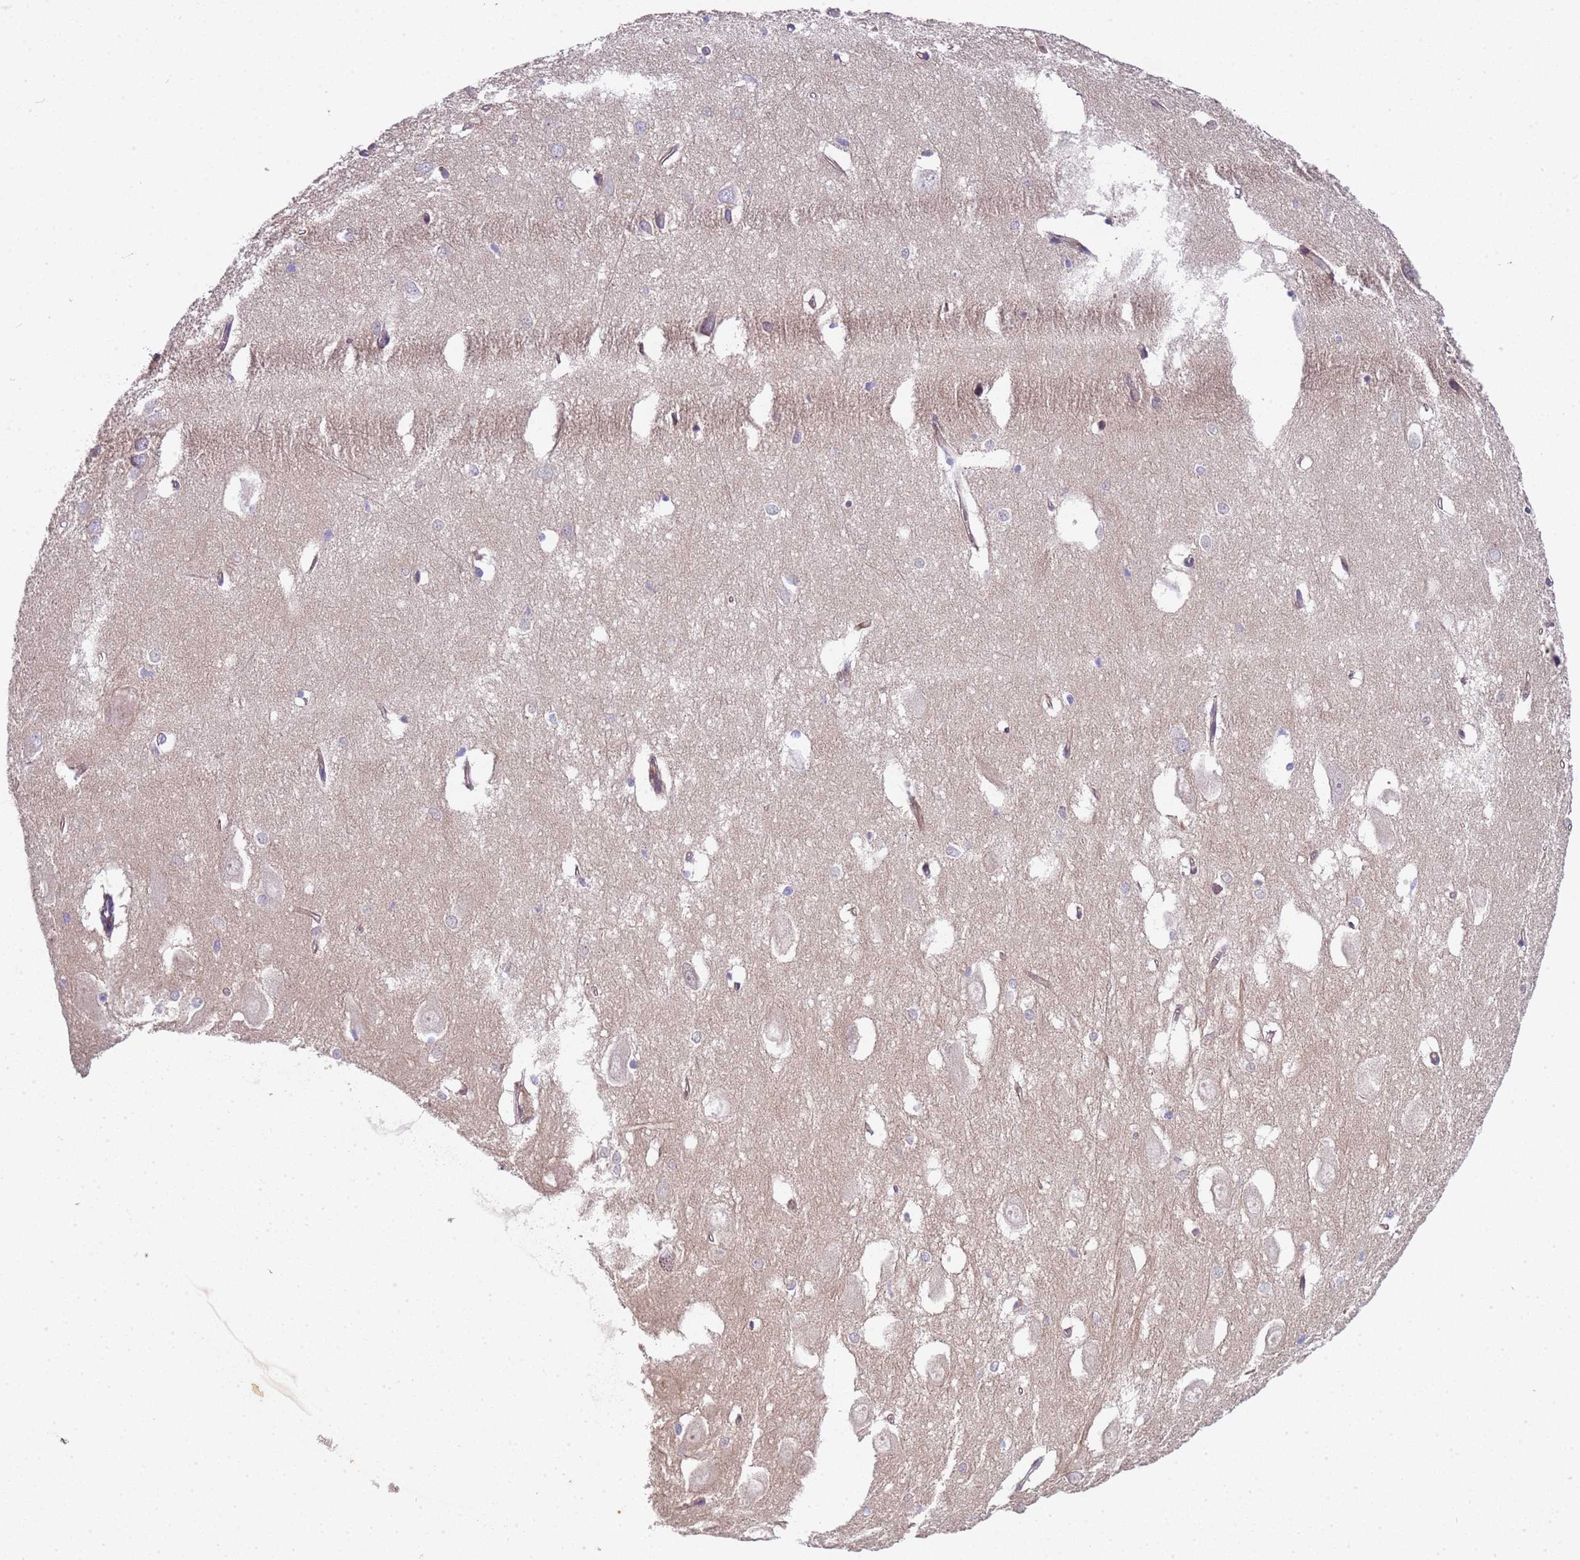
{"staining": {"intensity": "negative", "quantity": "none", "location": "none"}, "tissue": "hippocampus", "cell_type": "Glial cells", "image_type": "normal", "snomed": [{"axis": "morphology", "description": "Normal tissue, NOS"}, {"axis": "topography", "description": "Hippocampus"}], "caption": "This histopathology image is of unremarkable hippocampus stained with immunohistochemistry to label a protein in brown with the nuclei are counter-stained blue. There is no positivity in glial cells.", "gene": "TRMT10A", "patient": {"sex": "female", "age": 64}}